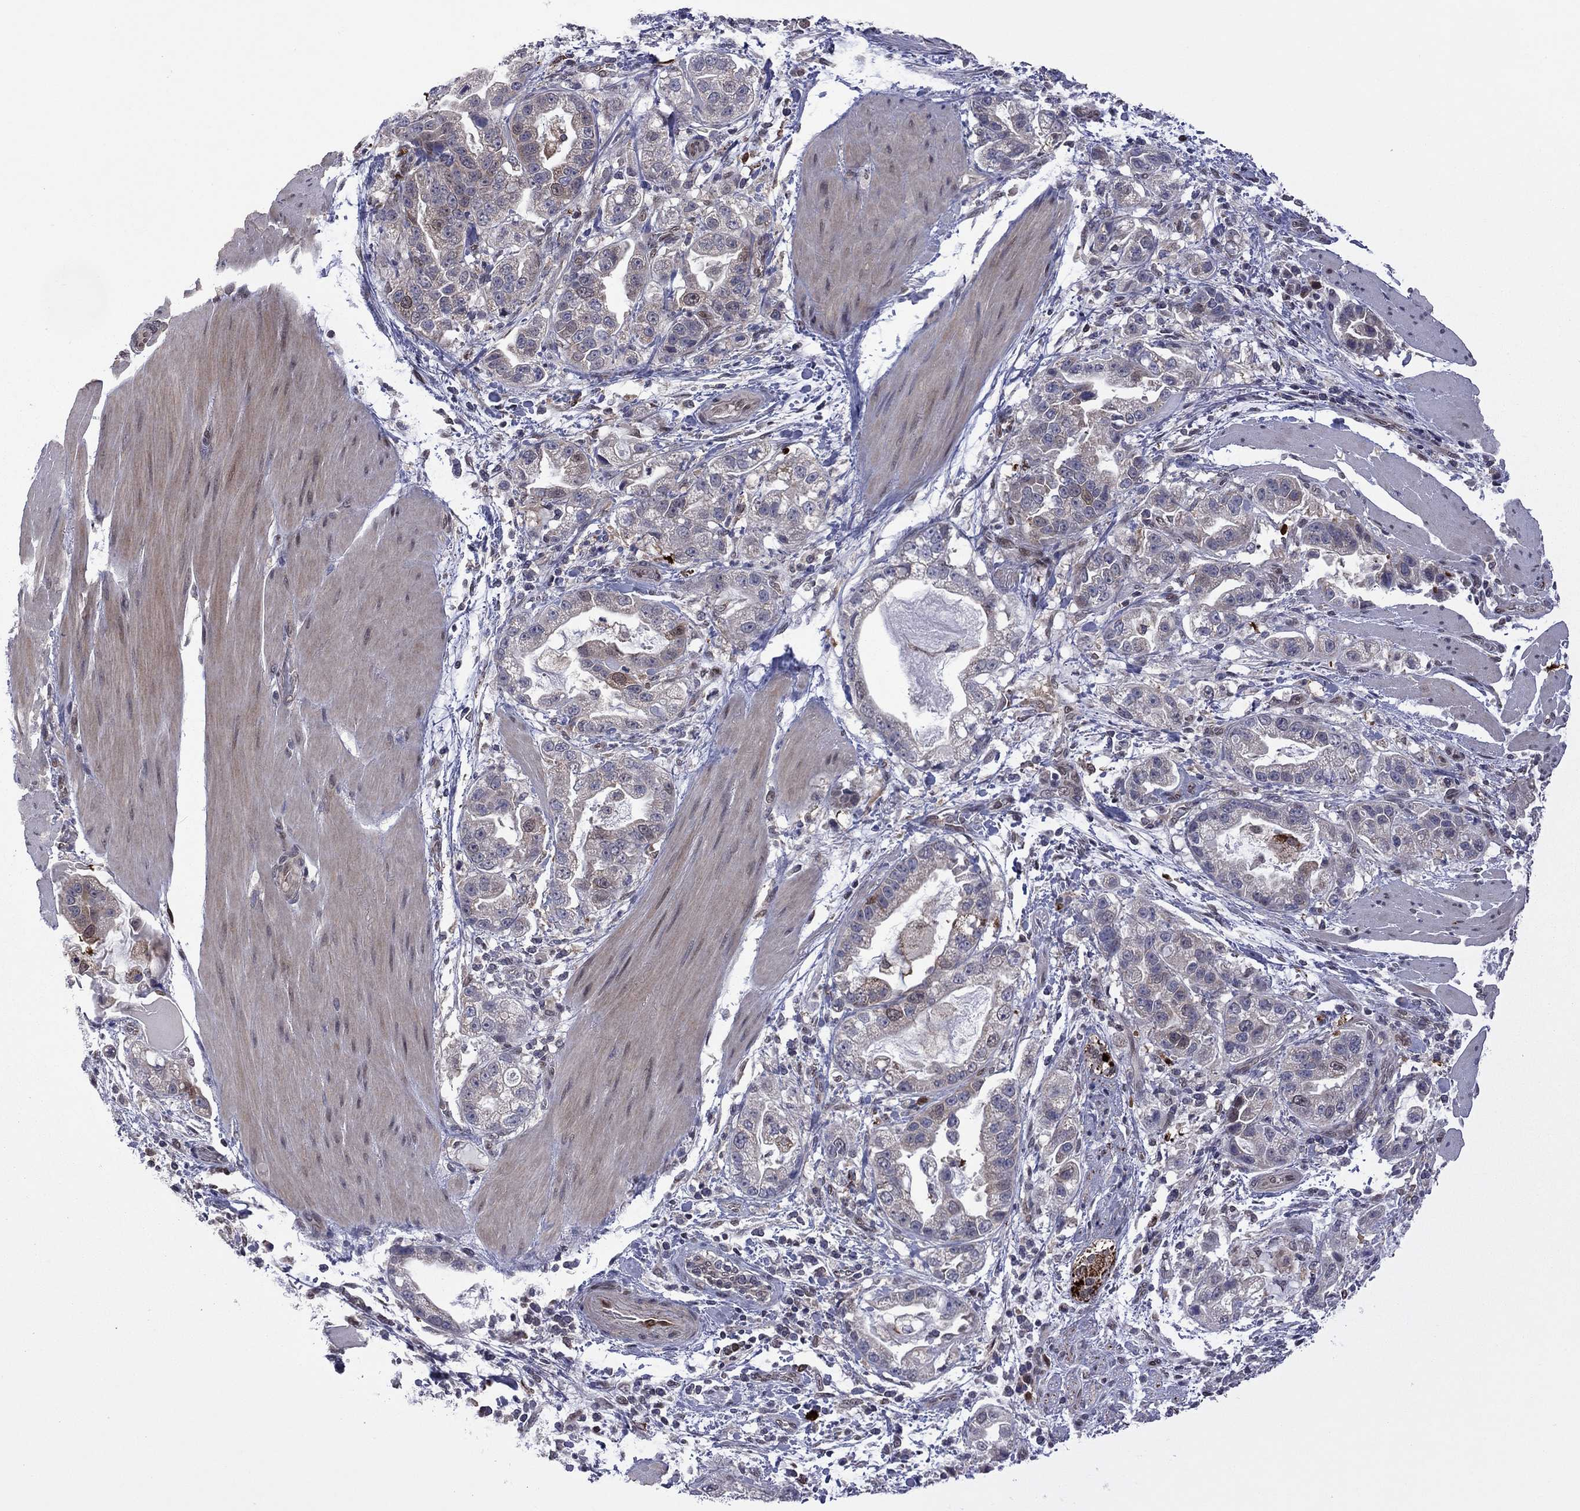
{"staining": {"intensity": "strong", "quantity": "<25%", "location": "cytoplasmic/membranous"}, "tissue": "stomach cancer", "cell_type": "Tumor cells", "image_type": "cancer", "snomed": [{"axis": "morphology", "description": "Adenocarcinoma, NOS"}, {"axis": "topography", "description": "Stomach"}], "caption": "Immunohistochemical staining of human stomach cancer (adenocarcinoma) reveals medium levels of strong cytoplasmic/membranous protein expression in about <25% of tumor cells. (DAB (3,3'-diaminobenzidine) IHC, brown staining for protein, blue staining for nuclei).", "gene": "GPAA1", "patient": {"sex": "male", "age": 59}}